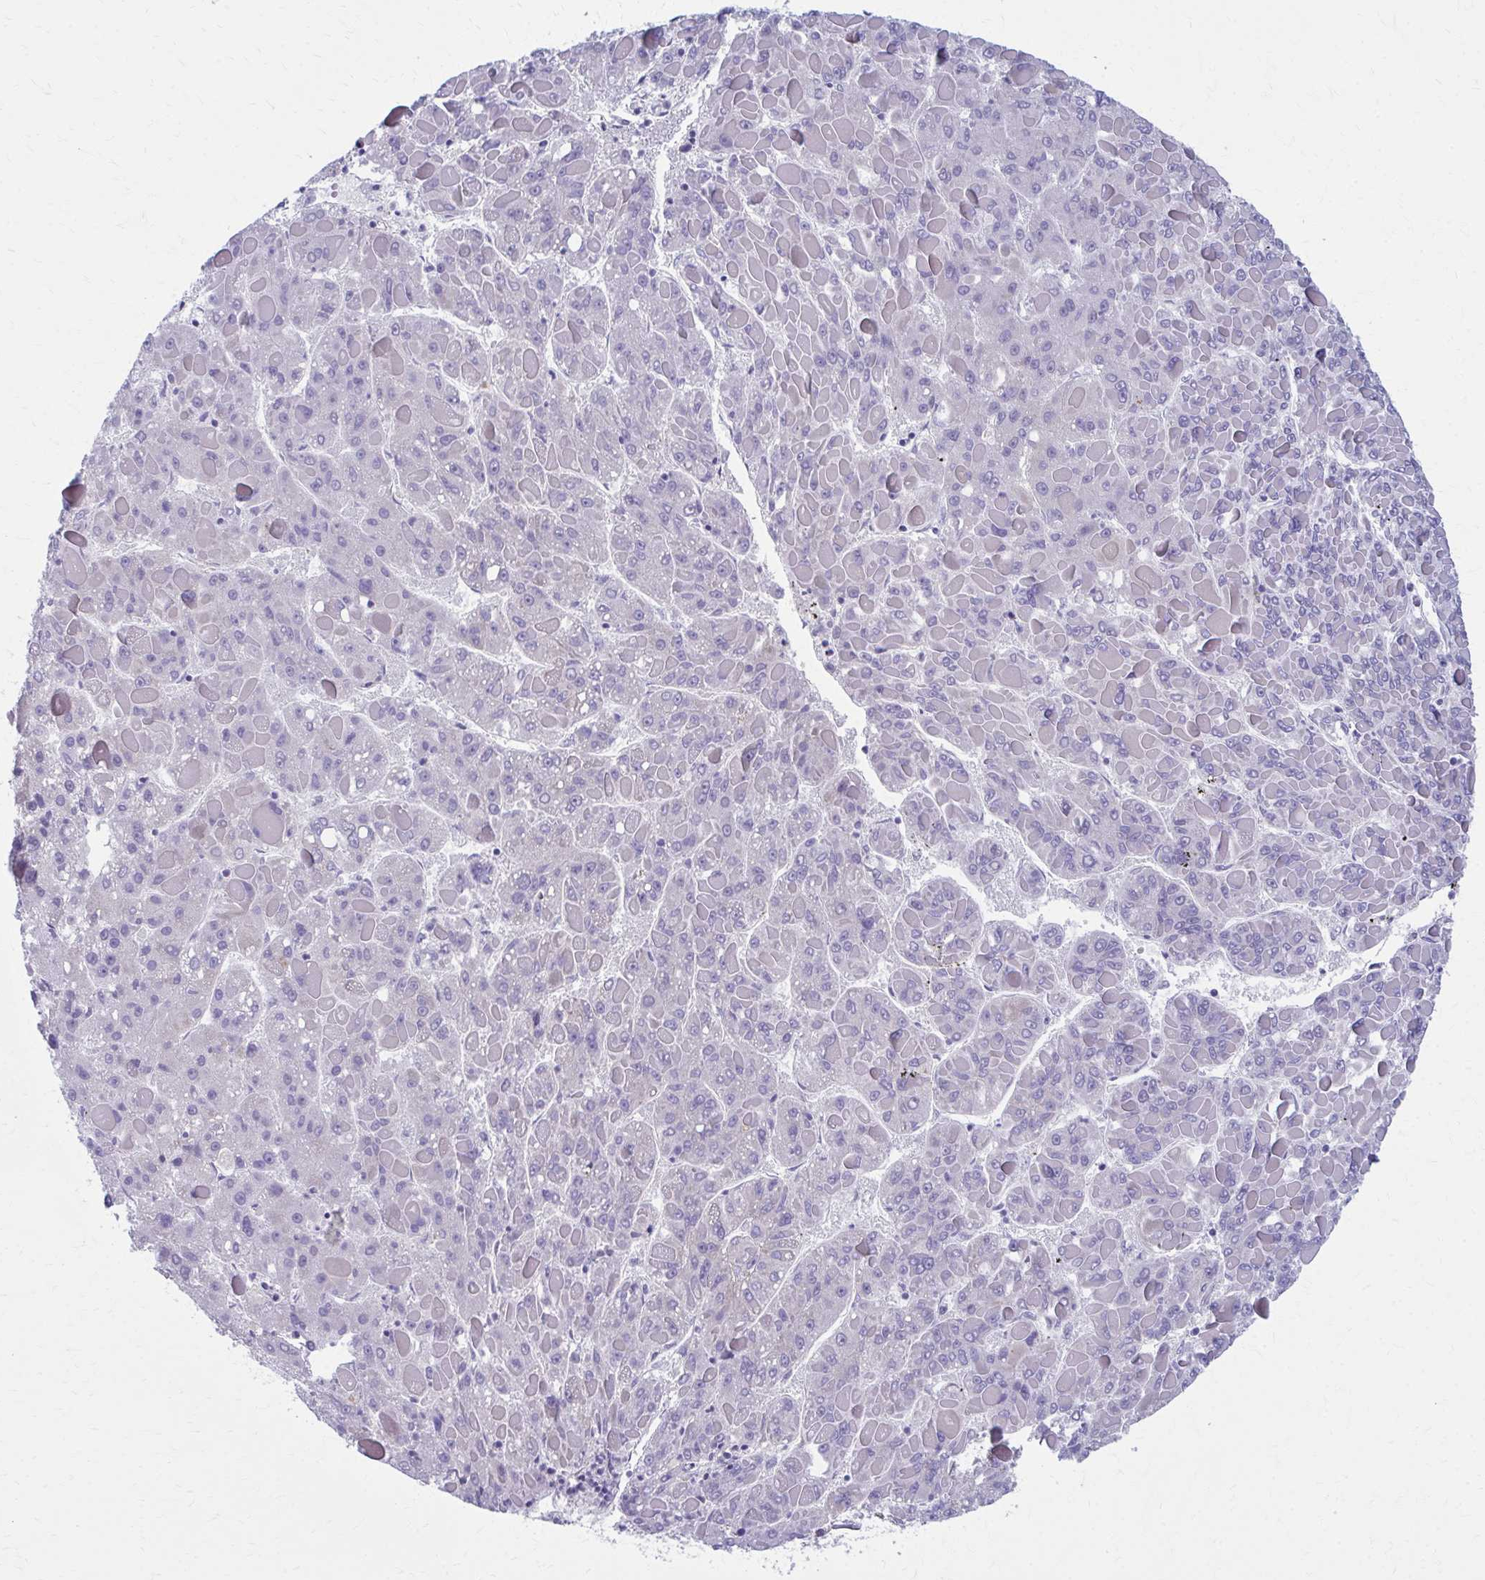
{"staining": {"intensity": "moderate", "quantity": "<25%", "location": "cytoplasmic/membranous"}, "tissue": "liver cancer", "cell_type": "Tumor cells", "image_type": "cancer", "snomed": [{"axis": "morphology", "description": "Carcinoma, Hepatocellular, NOS"}, {"axis": "topography", "description": "Liver"}], "caption": "Immunohistochemical staining of hepatocellular carcinoma (liver) demonstrates low levels of moderate cytoplasmic/membranous protein positivity in about <25% of tumor cells.", "gene": "SPATS2L", "patient": {"sex": "female", "age": 82}}